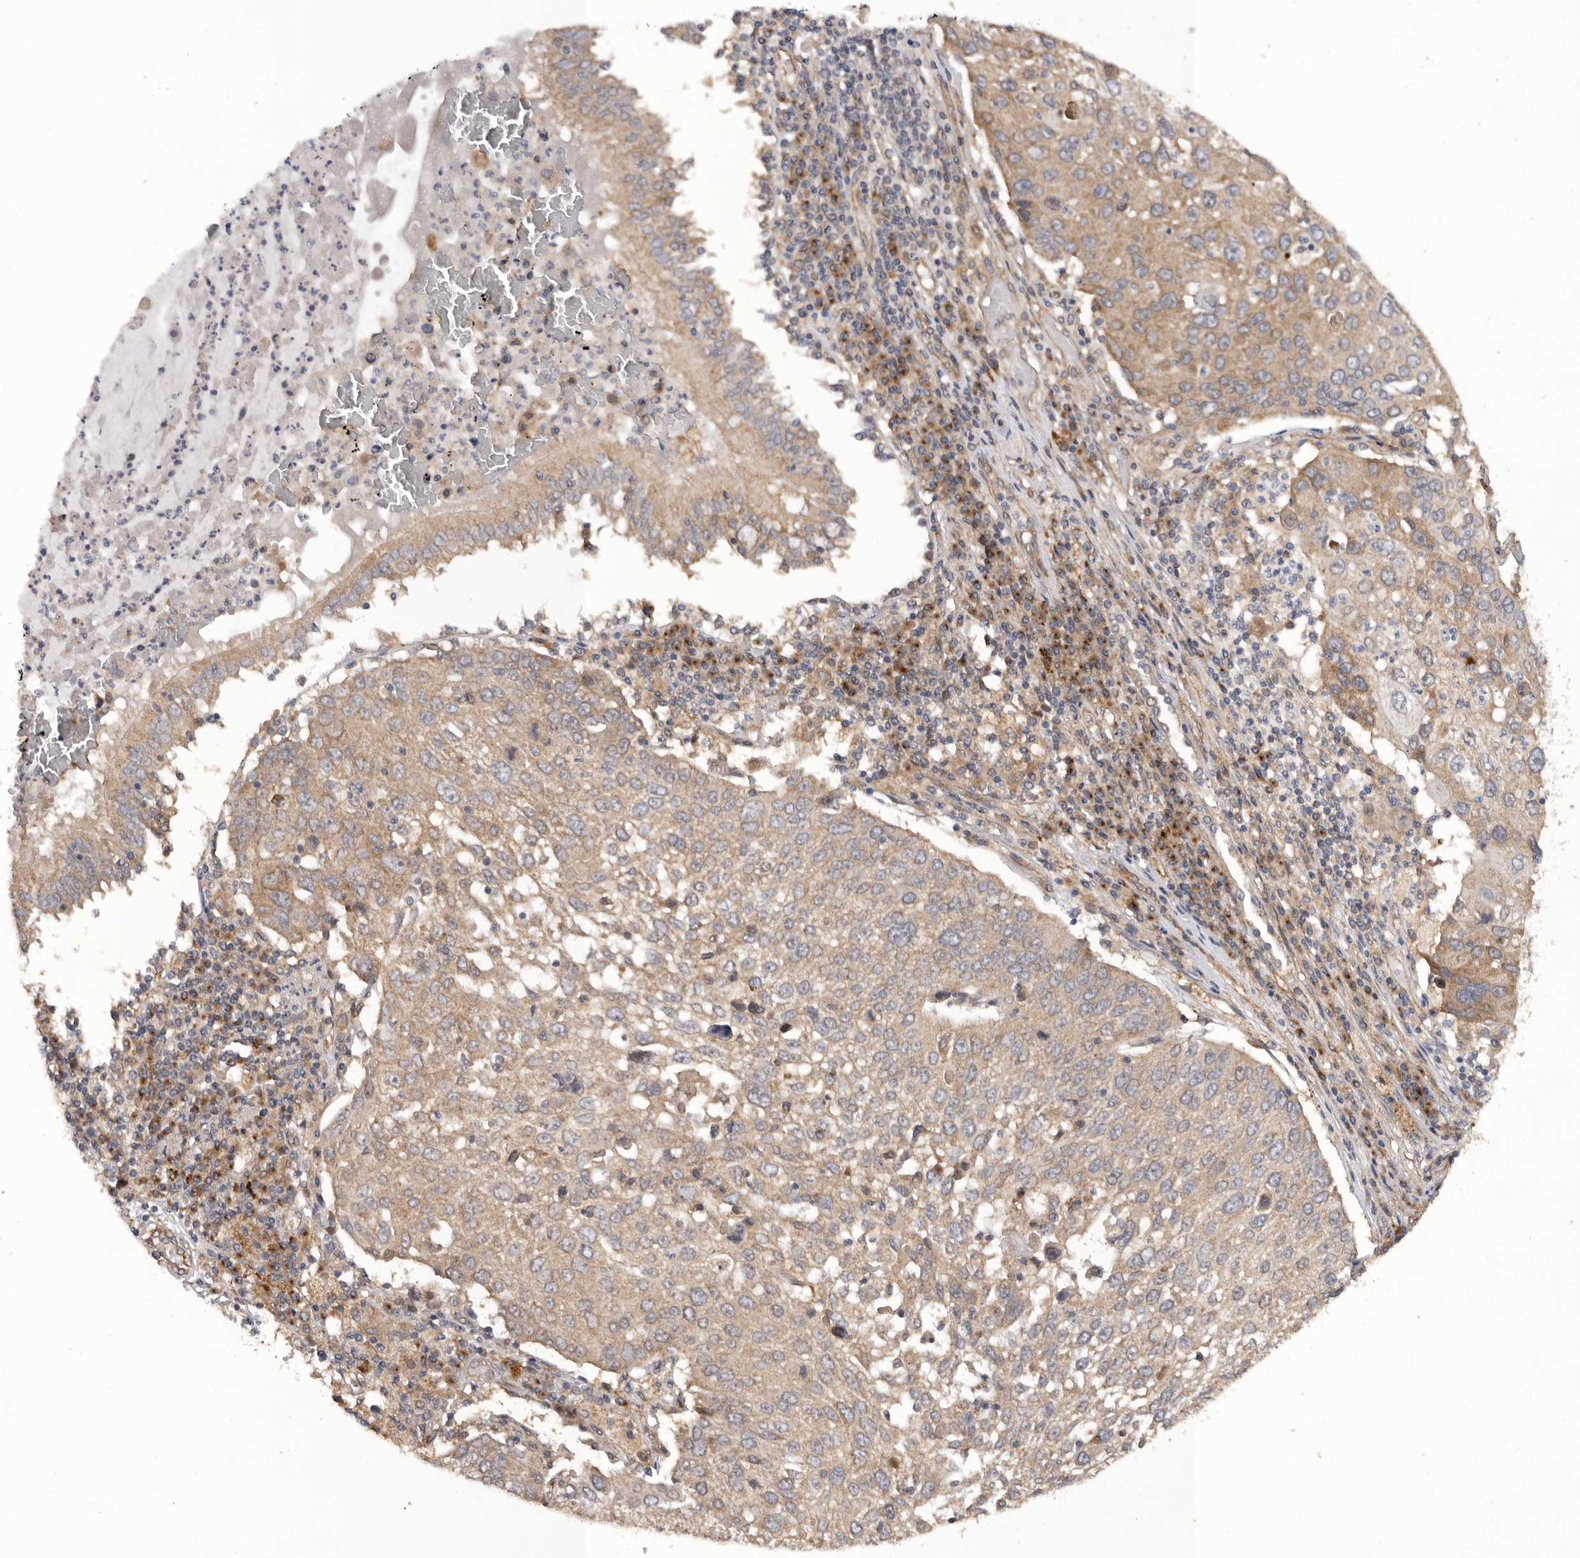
{"staining": {"intensity": "weak", "quantity": ">75%", "location": "cytoplasmic/membranous"}, "tissue": "lung cancer", "cell_type": "Tumor cells", "image_type": "cancer", "snomed": [{"axis": "morphology", "description": "Squamous cell carcinoma, NOS"}, {"axis": "topography", "description": "Lung"}], "caption": "A brown stain labels weak cytoplasmic/membranous staining of a protein in human lung cancer tumor cells.", "gene": "PODXL2", "patient": {"sex": "male", "age": 65}}